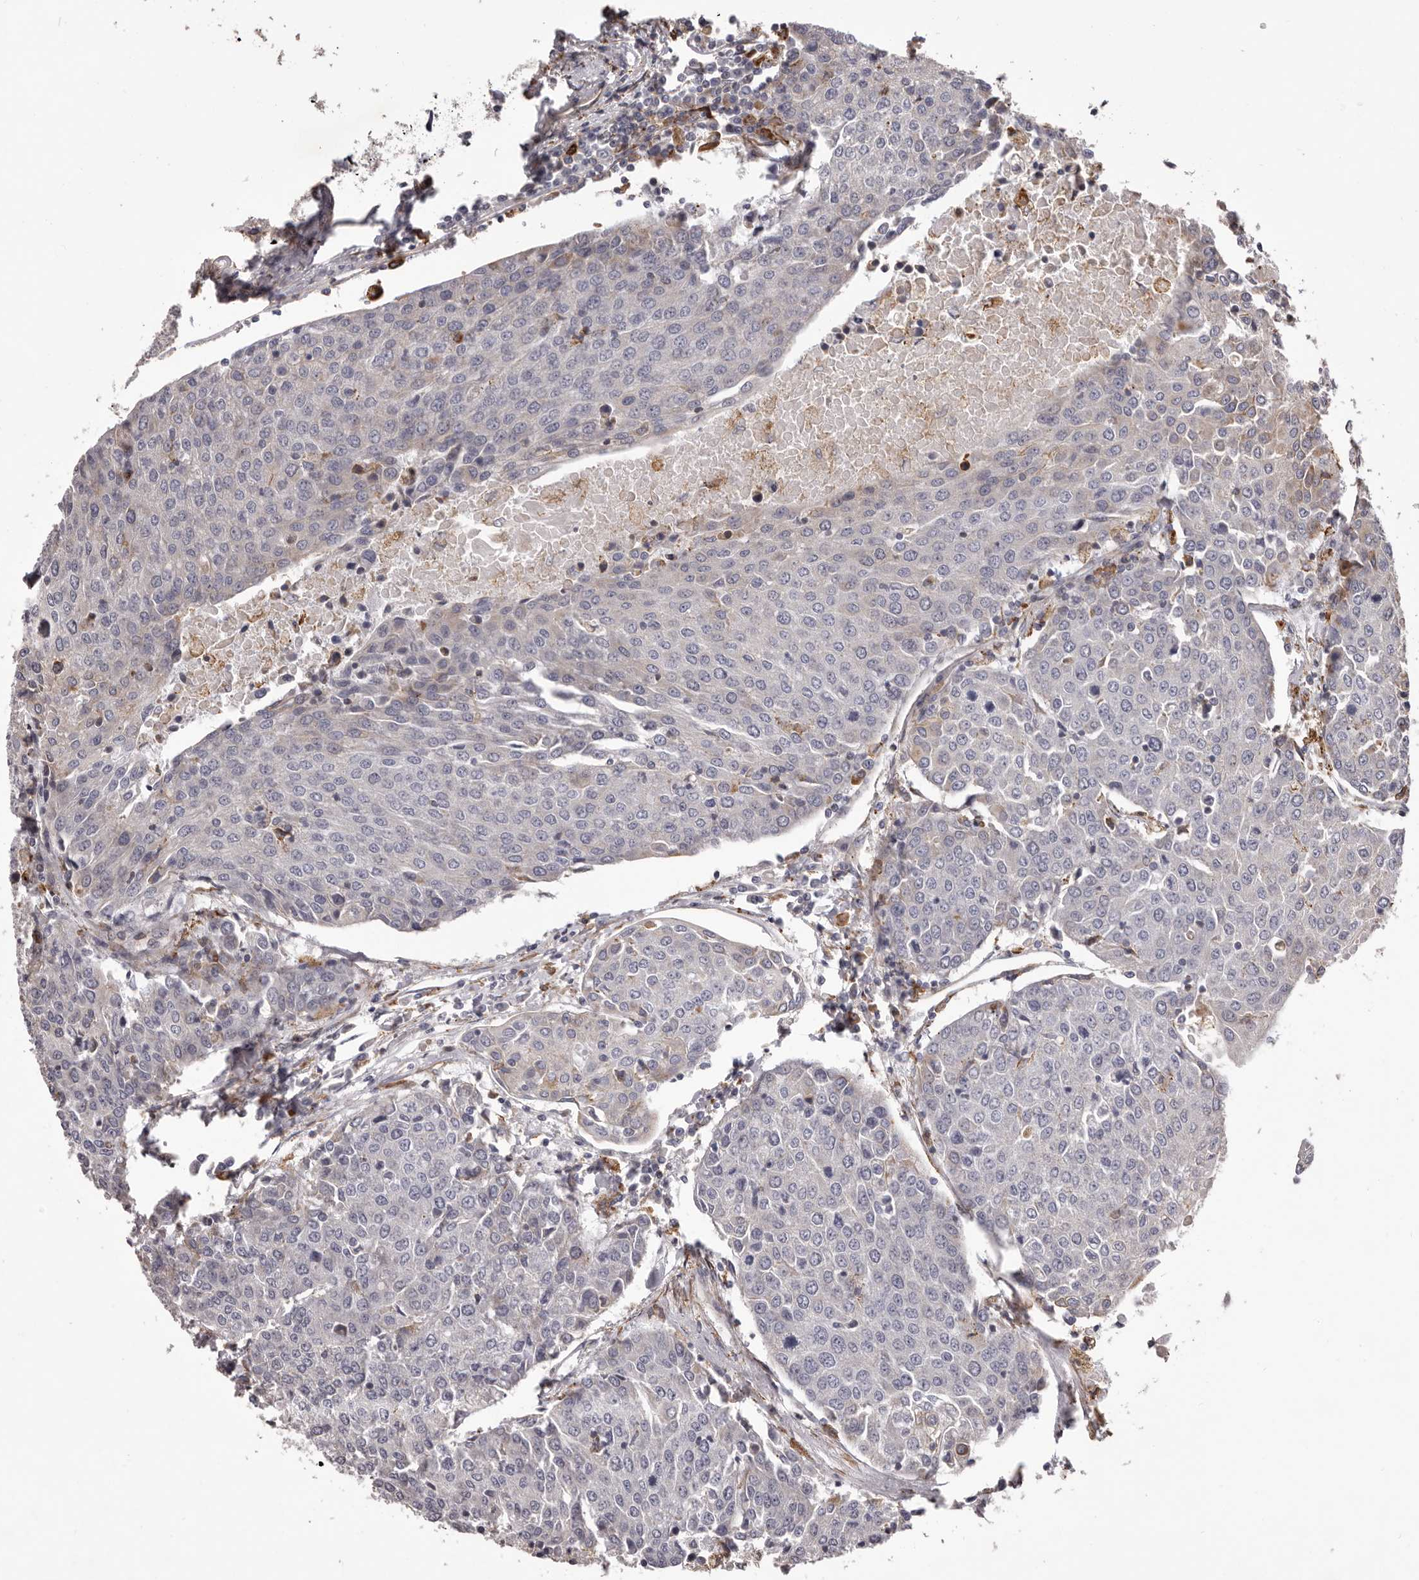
{"staining": {"intensity": "negative", "quantity": "none", "location": "none"}, "tissue": "urothelial cancer", "cell_type": "Tumor cells", "image_type": "cancer", "snomed": [{"axis": "morphology", "description": "Urothelial carcinoma, High grade"}, {"axis": "topography", "description": "Urinary bladder"}], "caption": "This is an IHC photomicrograph of human urothelial cancer. There is no staining in tumor cells.", "gene": "ALPK1", "patient": {"sex": "female", "age": 85}}